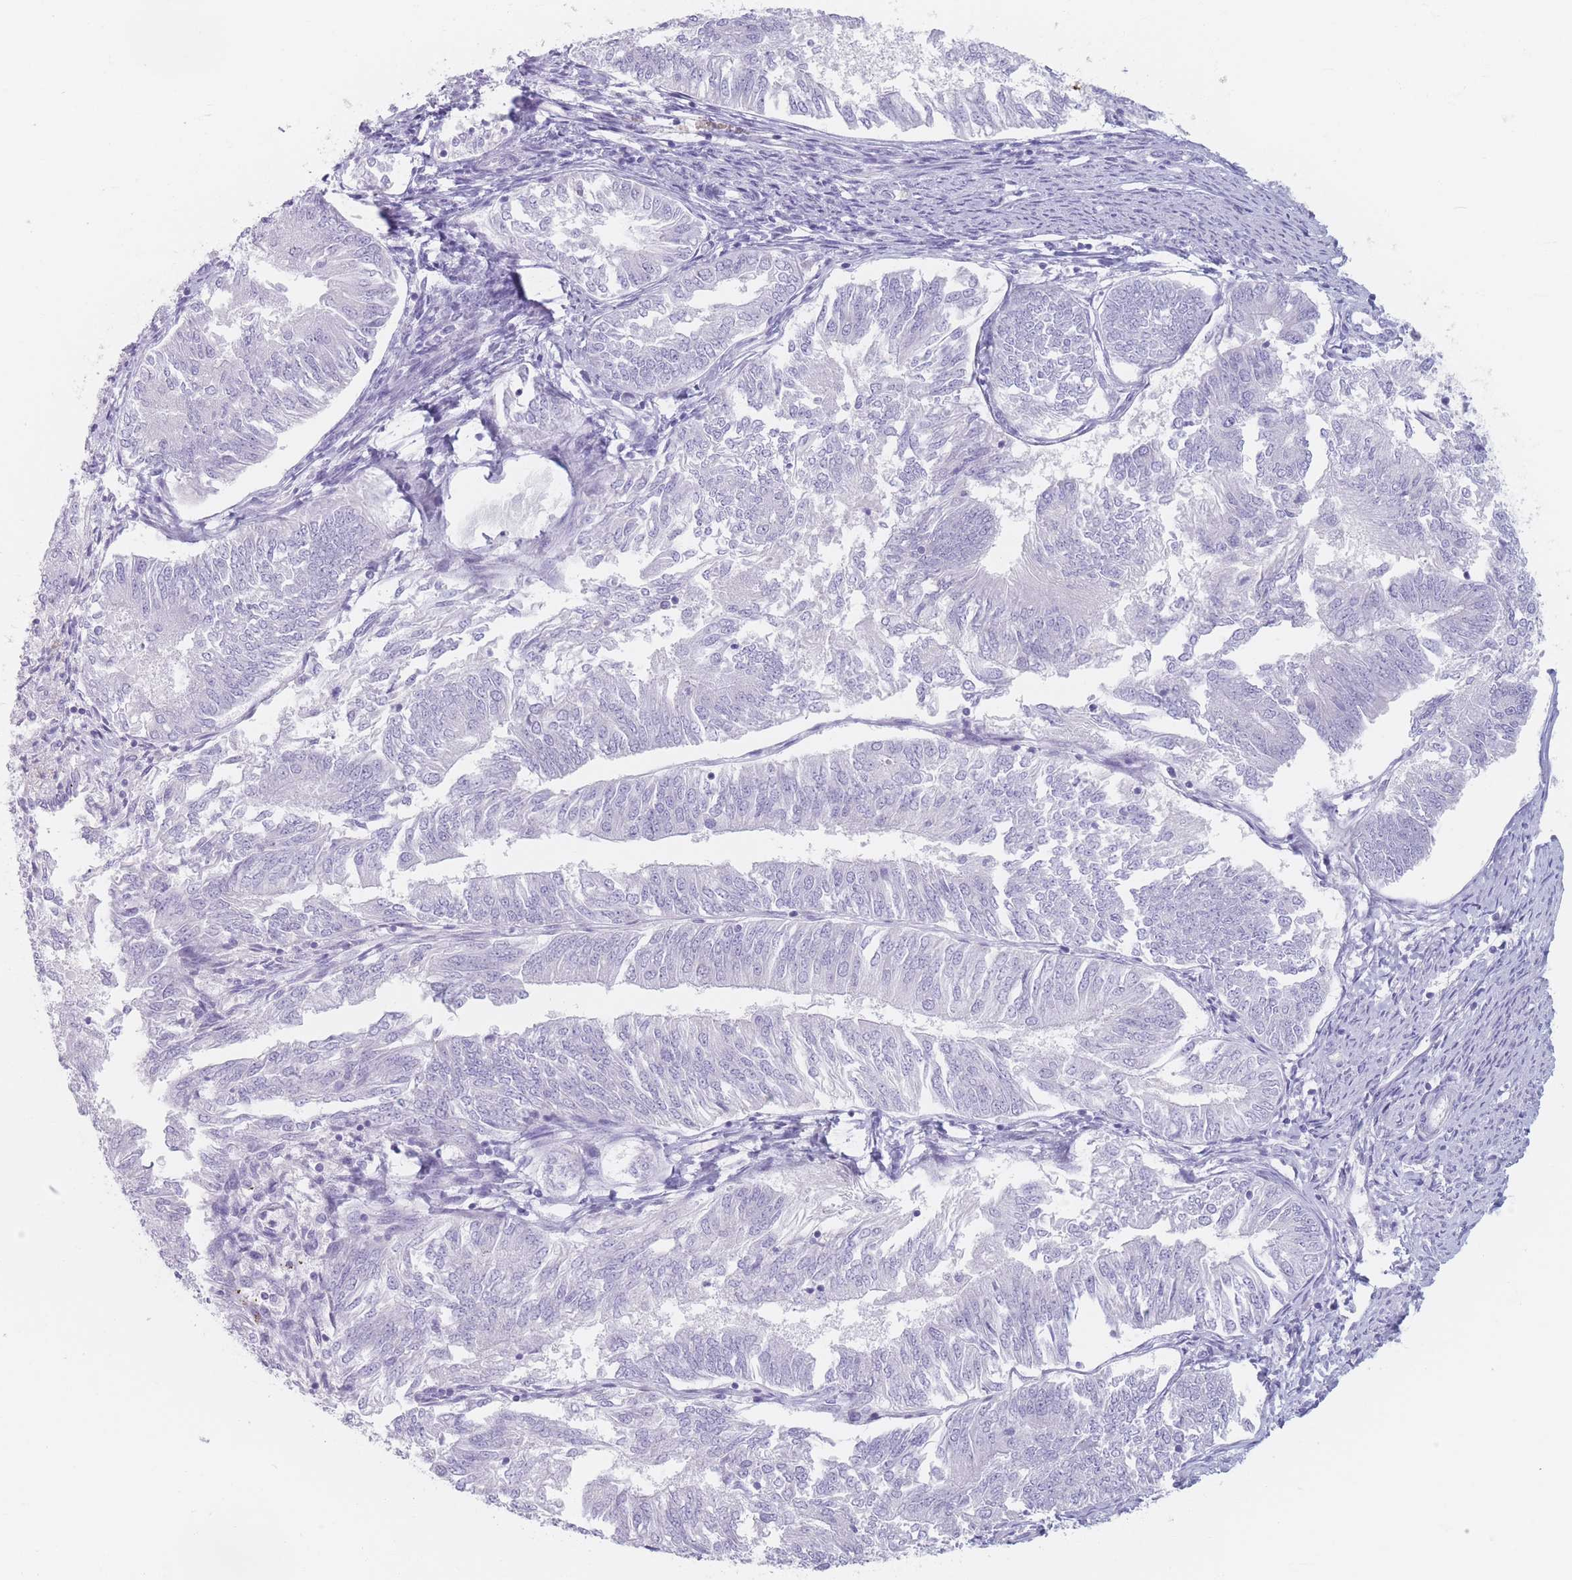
{"staining": {"intensity": "negative", "quantity": "none", "location": "none"}, "tissue": "endometrial cancer", "cell_type": "Tumor cells", "image_type": "cancer", "snomed": [{"axis": "morphology", "description": "Adenocarcinoma, NOS"}, {"axis": "topography", "description": "Endometrium"}], "caption": "Micrograph shows no significant protein positivity in tumor cells of endometrial cancer.", "gene": "PIGM", "patient": {"sex": "female", "age": 58}}